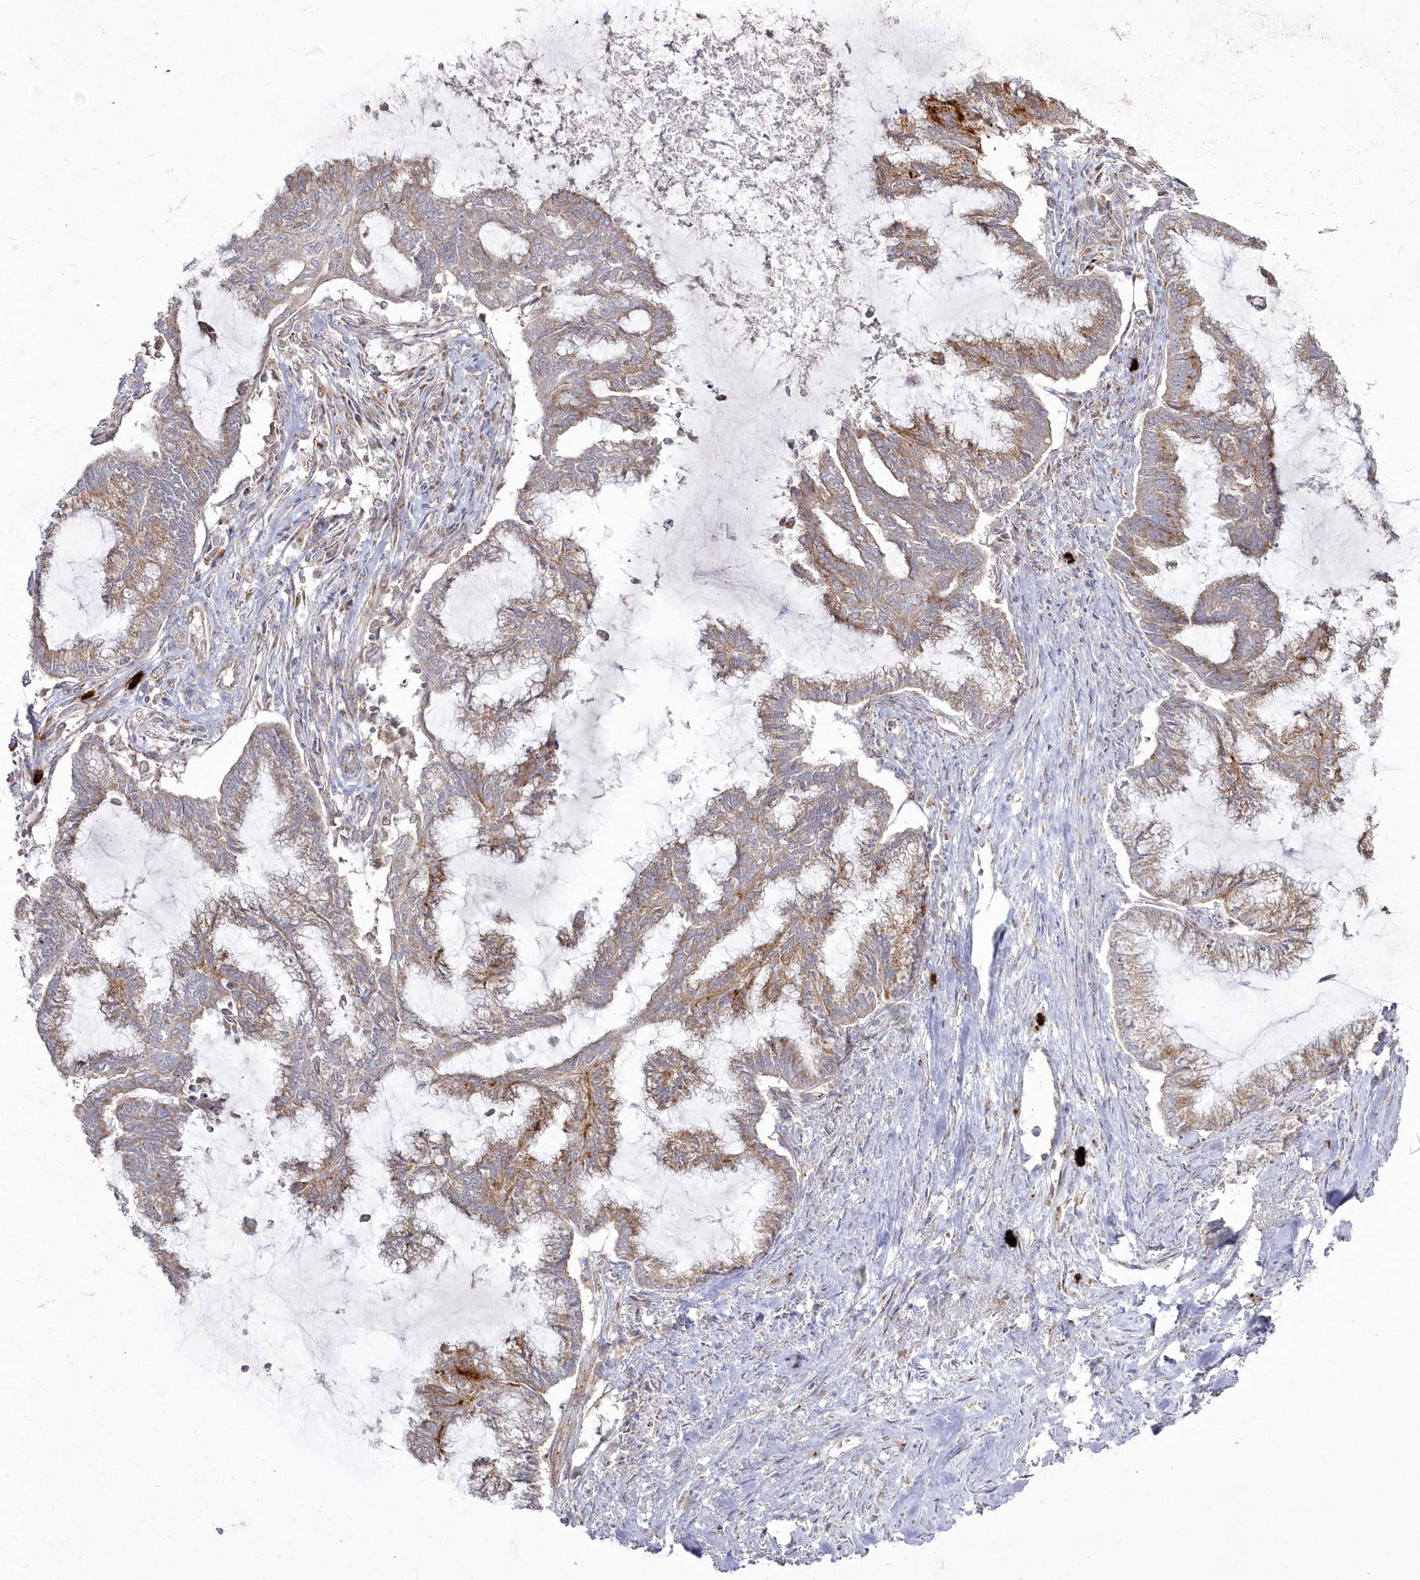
{"staining": {"intensity": "moderate", "quantity": "25%-75%", "location": "cytoplasmic/membranous"}, "tissue": "endometrial cancer", "cell_type": "Tumor cells", "image_type": "cancer", "snomed": [{"axis": "morphology", "description": "Adenocarcinoma, NOS"}, {"axis": "topography", "description": "Endometrium"}], "caption": "Human adenocarcinoma (endometrial) stained with a protein marker demonstrates moderate staining in tumor cells.", "gene": "ARSB", "patient": {"sex": "female", "age": 86}}